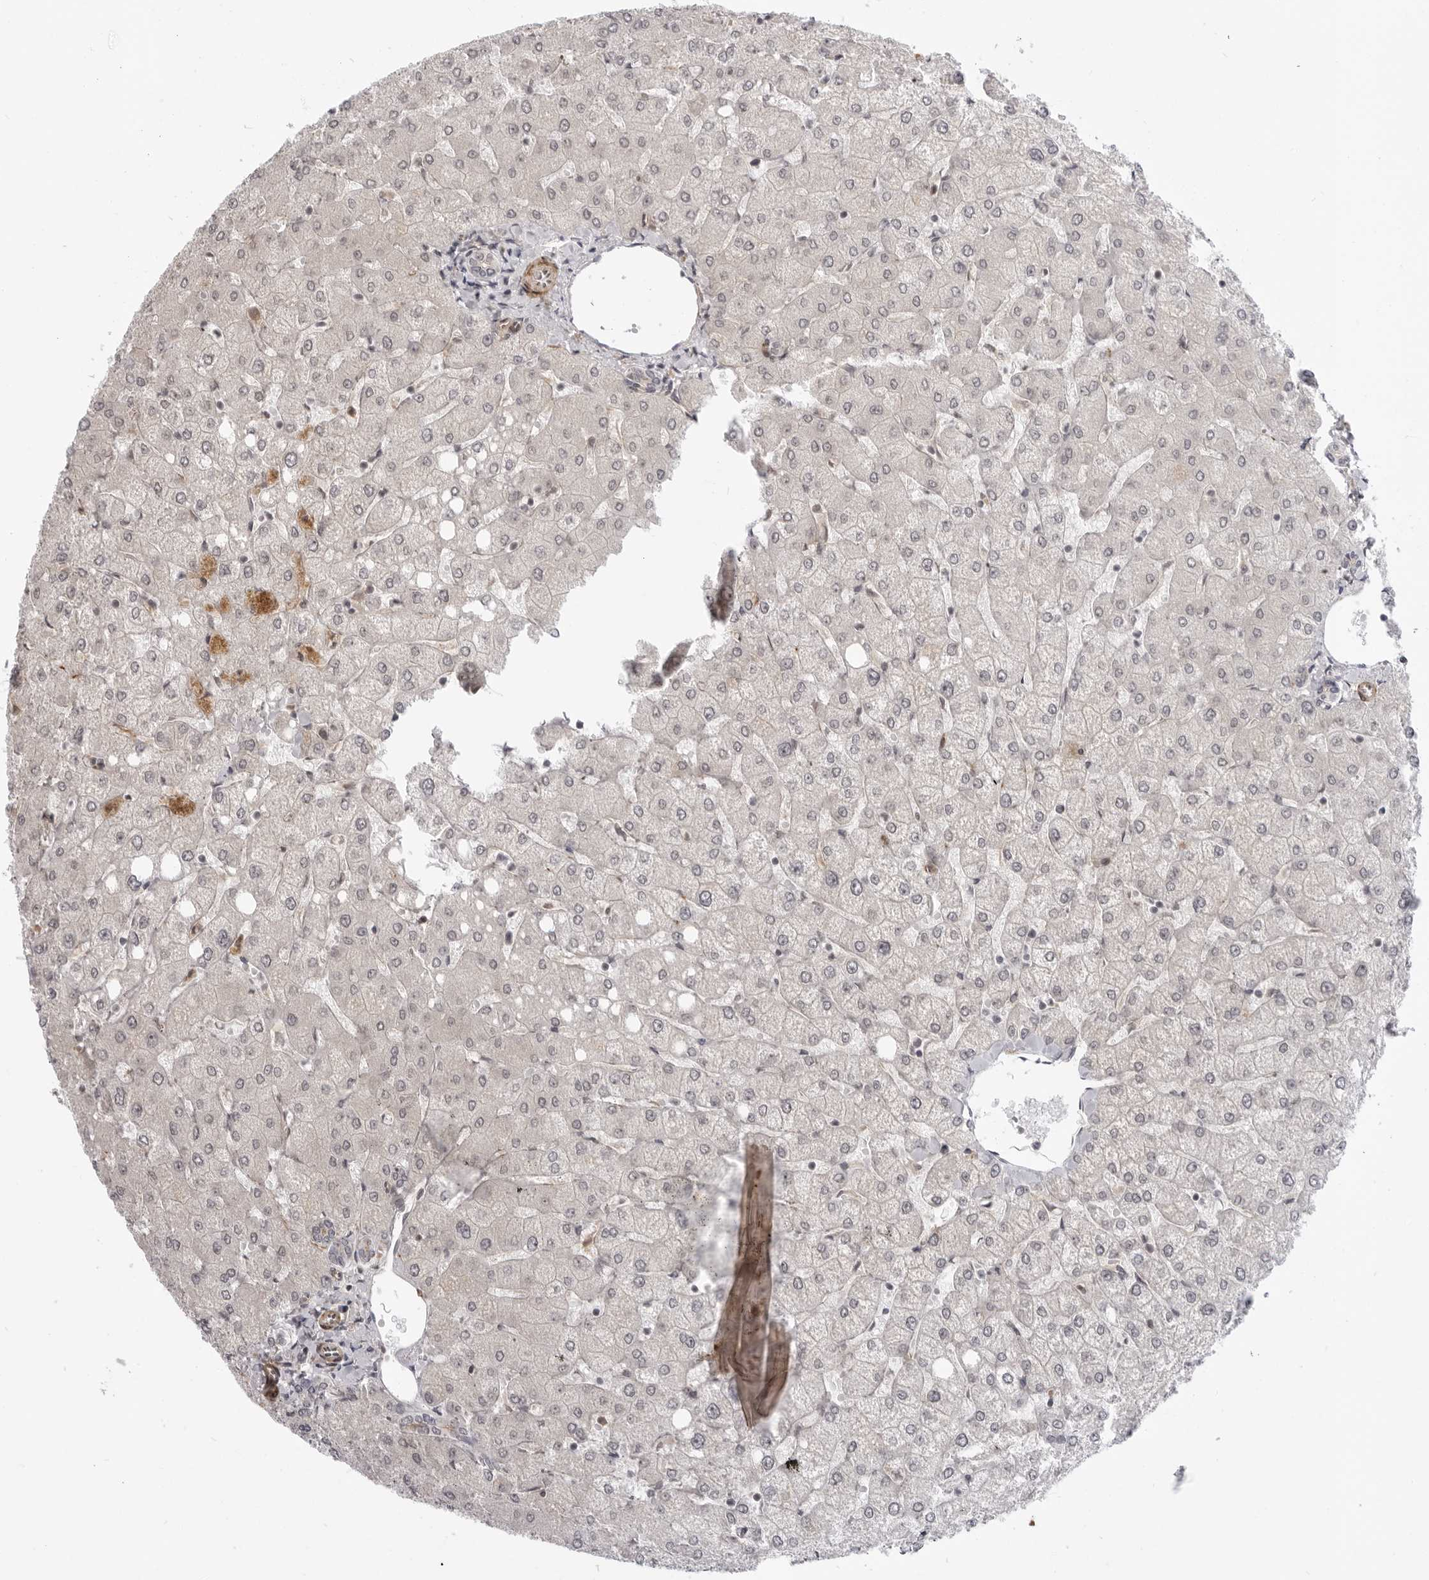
{"staining": {"intensity": "negative", "quantity": "none", "location": "none"}, "tissue": "liver", "cell_type": "Cholangiocytes", "image_type": "normal", "snomed": [{"axis": "morphology", "description": "Normal tissue, NOS"}, {"axis": "topography", "description": "Liver"}], "caption": "A histopathology image of human liver is negative for staining in cholangiocytes. (DAB IHC with hematoxylin counter stain).", "gene": "SRGAP2", "patient": {"sex": "female", "age": 54}}